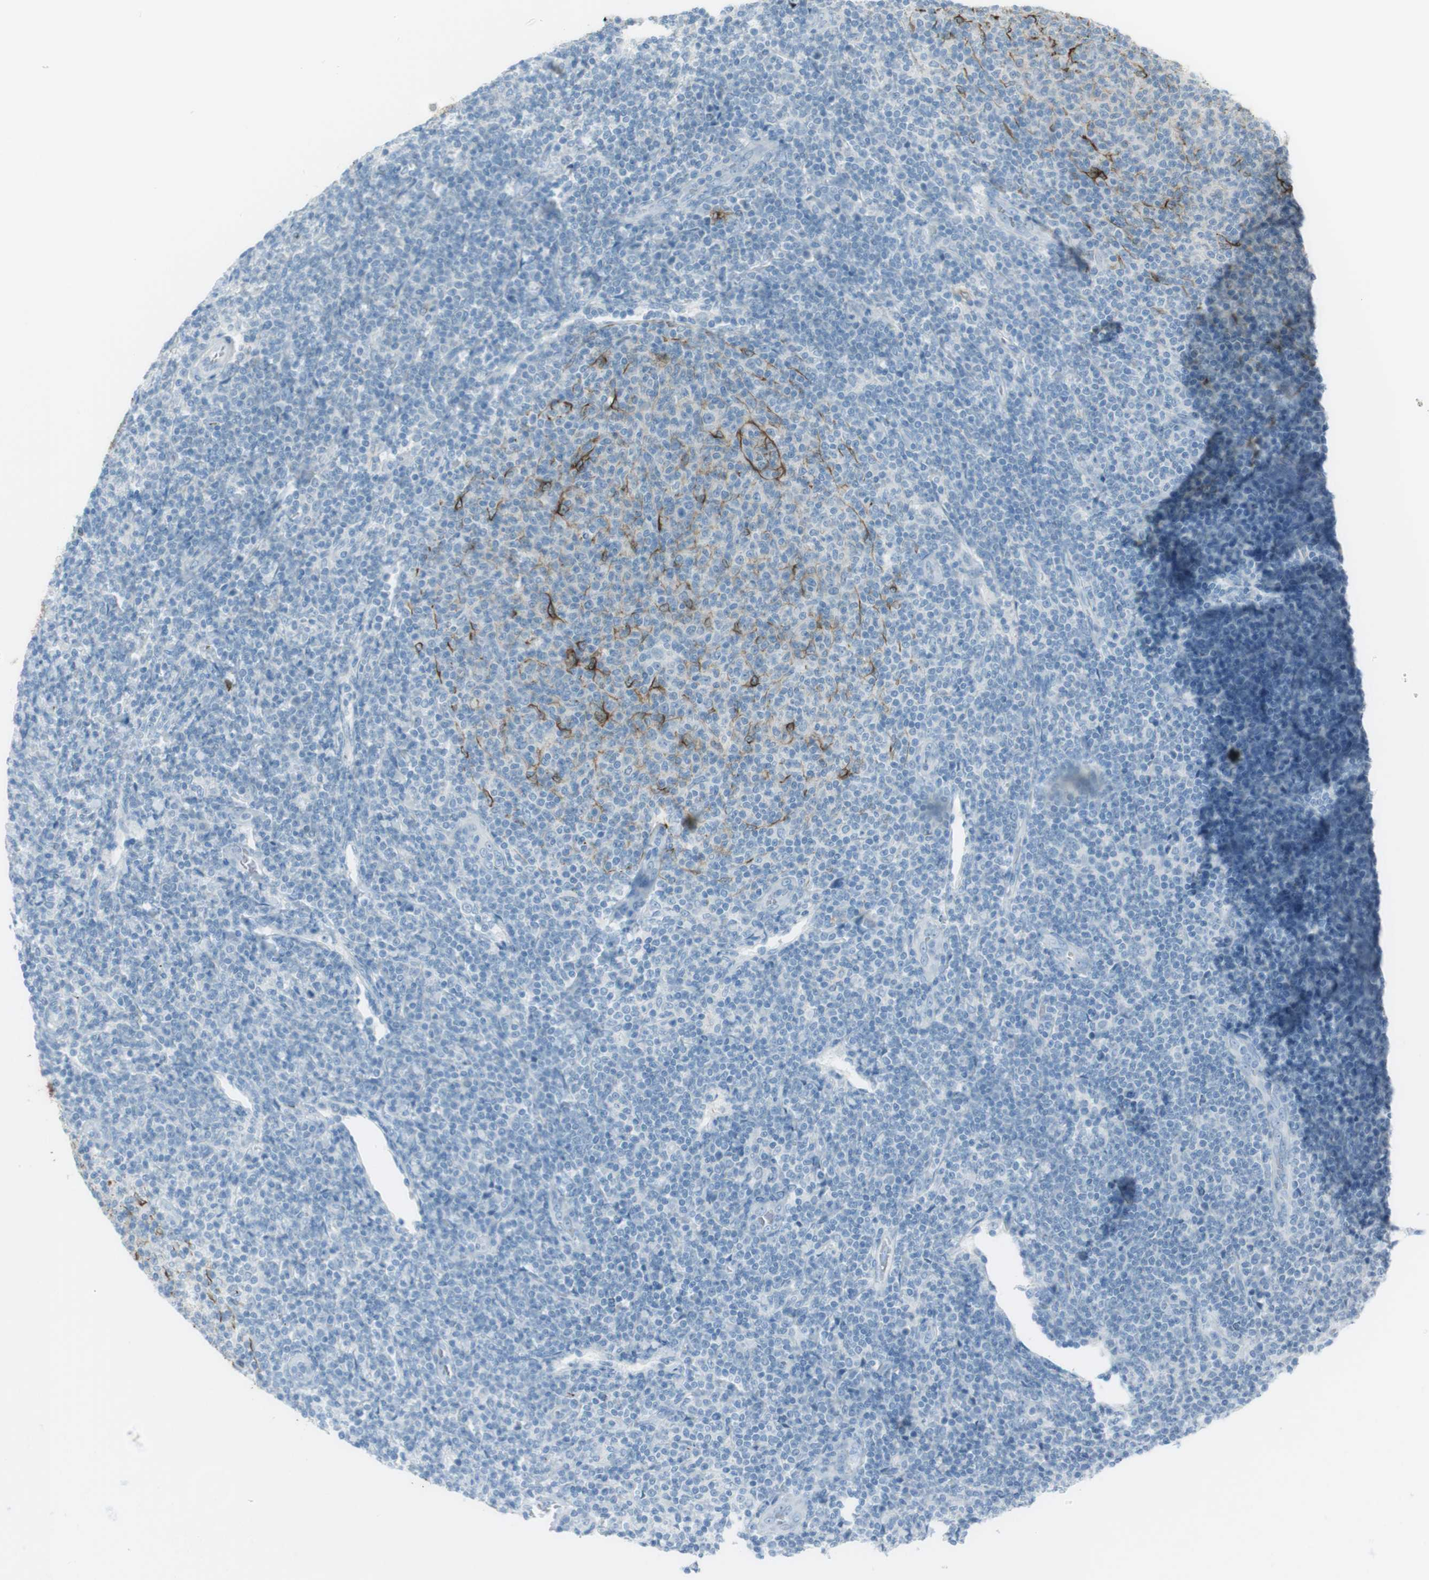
{"staining": {"intensity": "negative", "quantity": "none", "location": "none"}, "tissue": "lymphoma", "cell_type": "Tumor cells", "image_type": "cancer", "snomed": [{"axis": "morphology", "description": "Malignant lymphoma, non-Hodgkin's type, Low grade"}, {"axis": "topography", "description": "Lymph node"}], "caption": "High magnification brightfield microscopy of low-grade malignant lymphoma, non-Hodgkin's type stained with DAB (3,3'-diaminobenzidine) (brown) and counterstained with hematoxylin (blue): tumor cells show no significant expression.", "gene": "TUBB2A", "patient": {"sex": "male", "age": 66}}